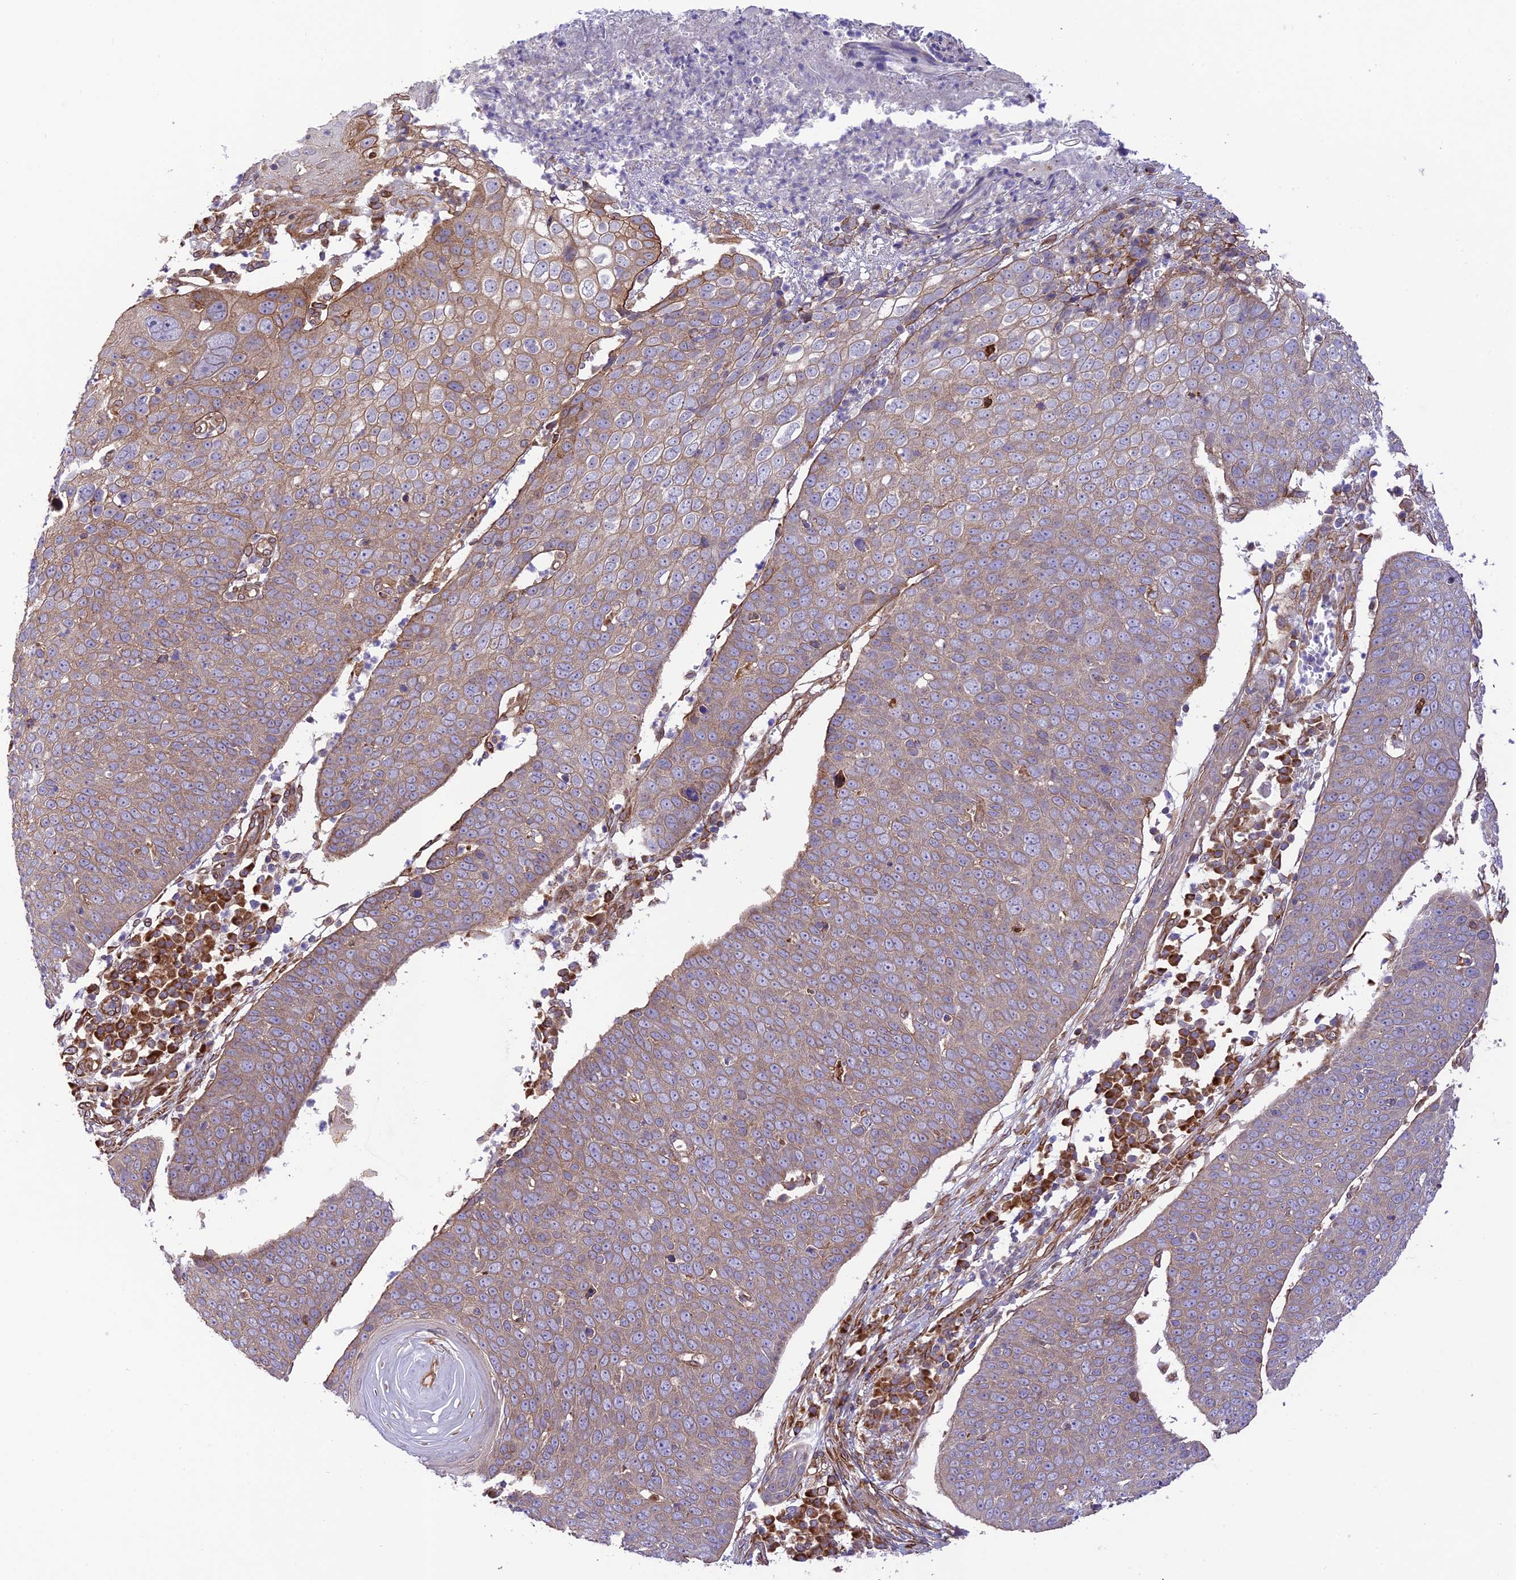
{"staining": {"intensity": "weak", "quantity": "25%-75%", "location": "cytoplasmic/membranous"}, "tissue": "skin cancer", "cell_type": "Tumor cells", "image_type": "cancer", "snomed": [{"axis": "morphology", "description": "Squamous cell carcinoma, NOS"}, {"axis": "topography", "description": "Skin"}], "caption": "A brown stain labels weak cytoplasmic/membranous positivity of a protein in skin cancer tumor cells.", "gene": "EXOC3L4", "patient": {"sex": "male", "age": 71}}